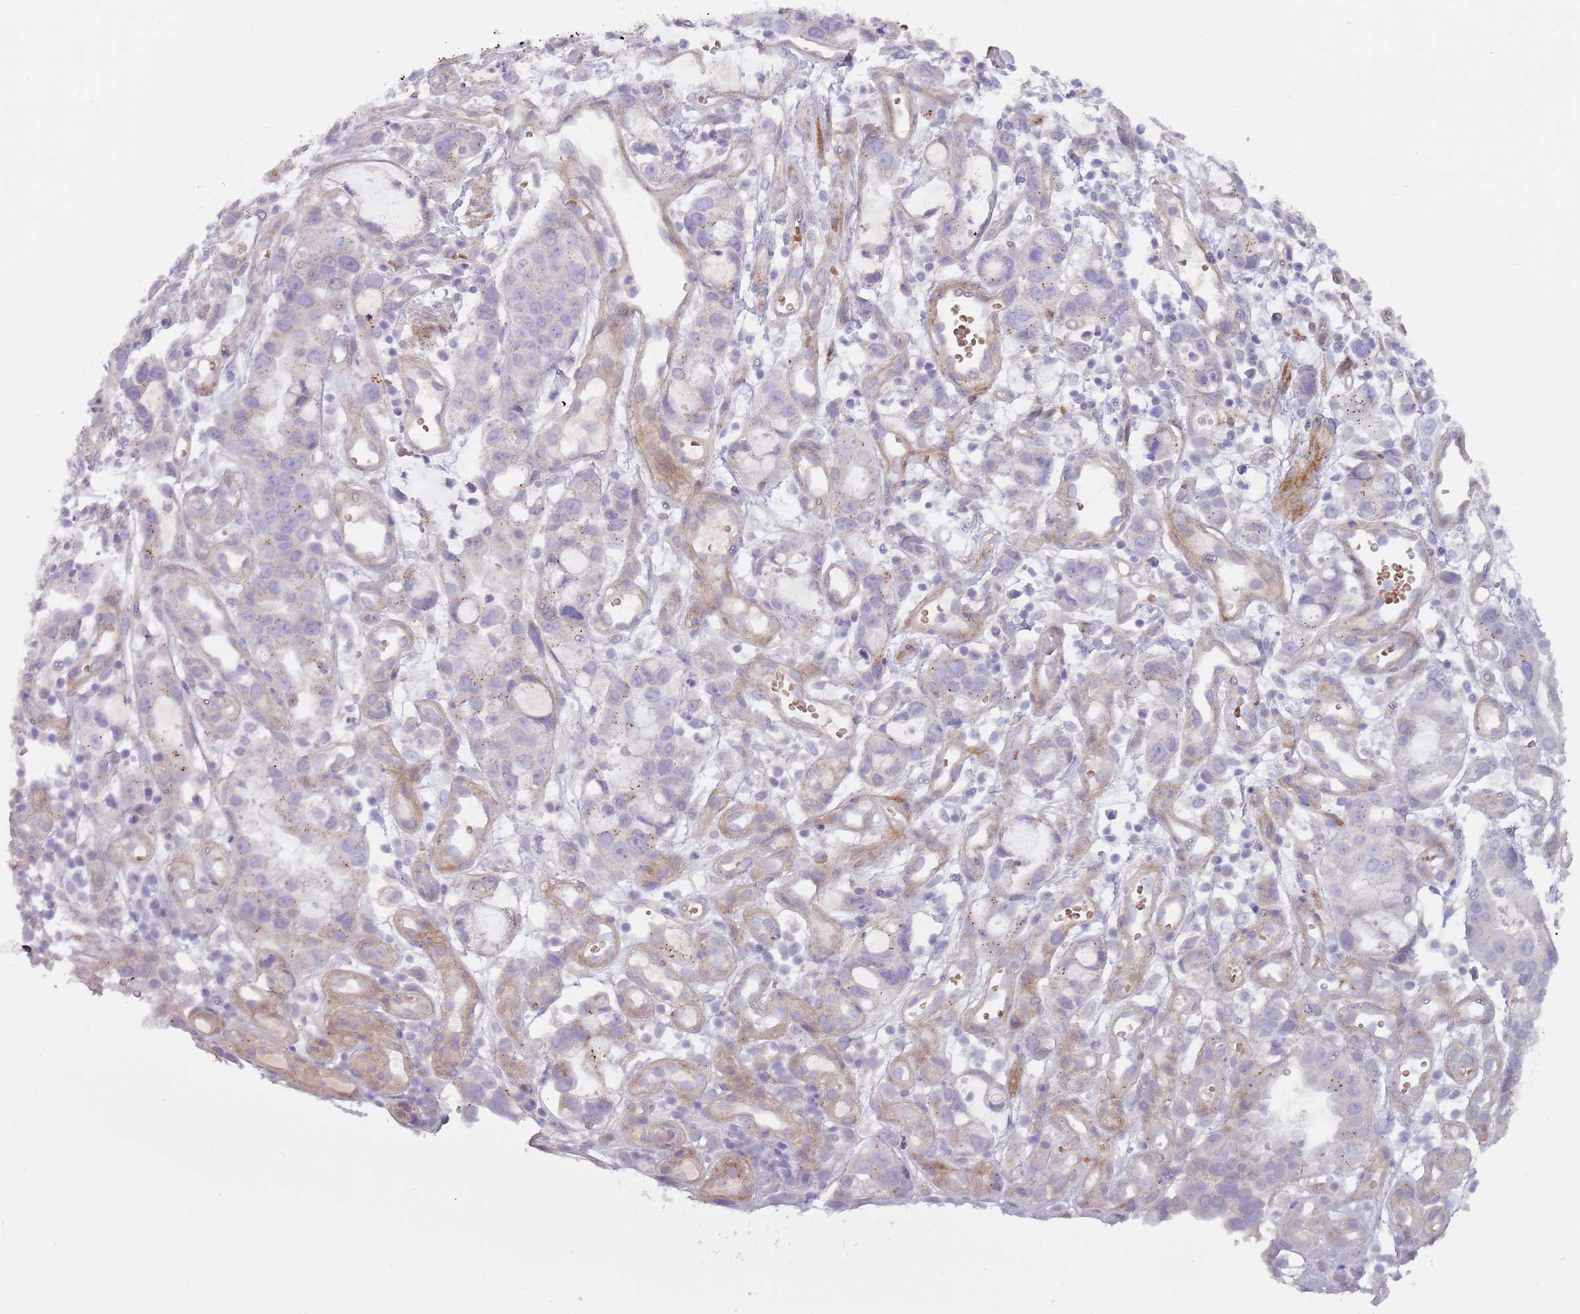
{"staining": {"intensity": "weak", "quantity": "<25%", "location": "cytoplasmic/membranous"}, "tissue": "stomach cancer", "cell_type": "Tumor cells", "image_type": "cancer", "snomed": [{"axis": "morphology", "description": "Adenocarcinoma, NOS"}, {"axis": "topography", "description": "Stomach"}], "caption": "Immunohistochemistry (IHC) photomicrograph of human stomach cancer (adenocarcinoma) stained for a protein (brown), which shows no staining in tumor cells.", "gene": "TINAGL1", "patient": {"sex": "male", "age": 55}}